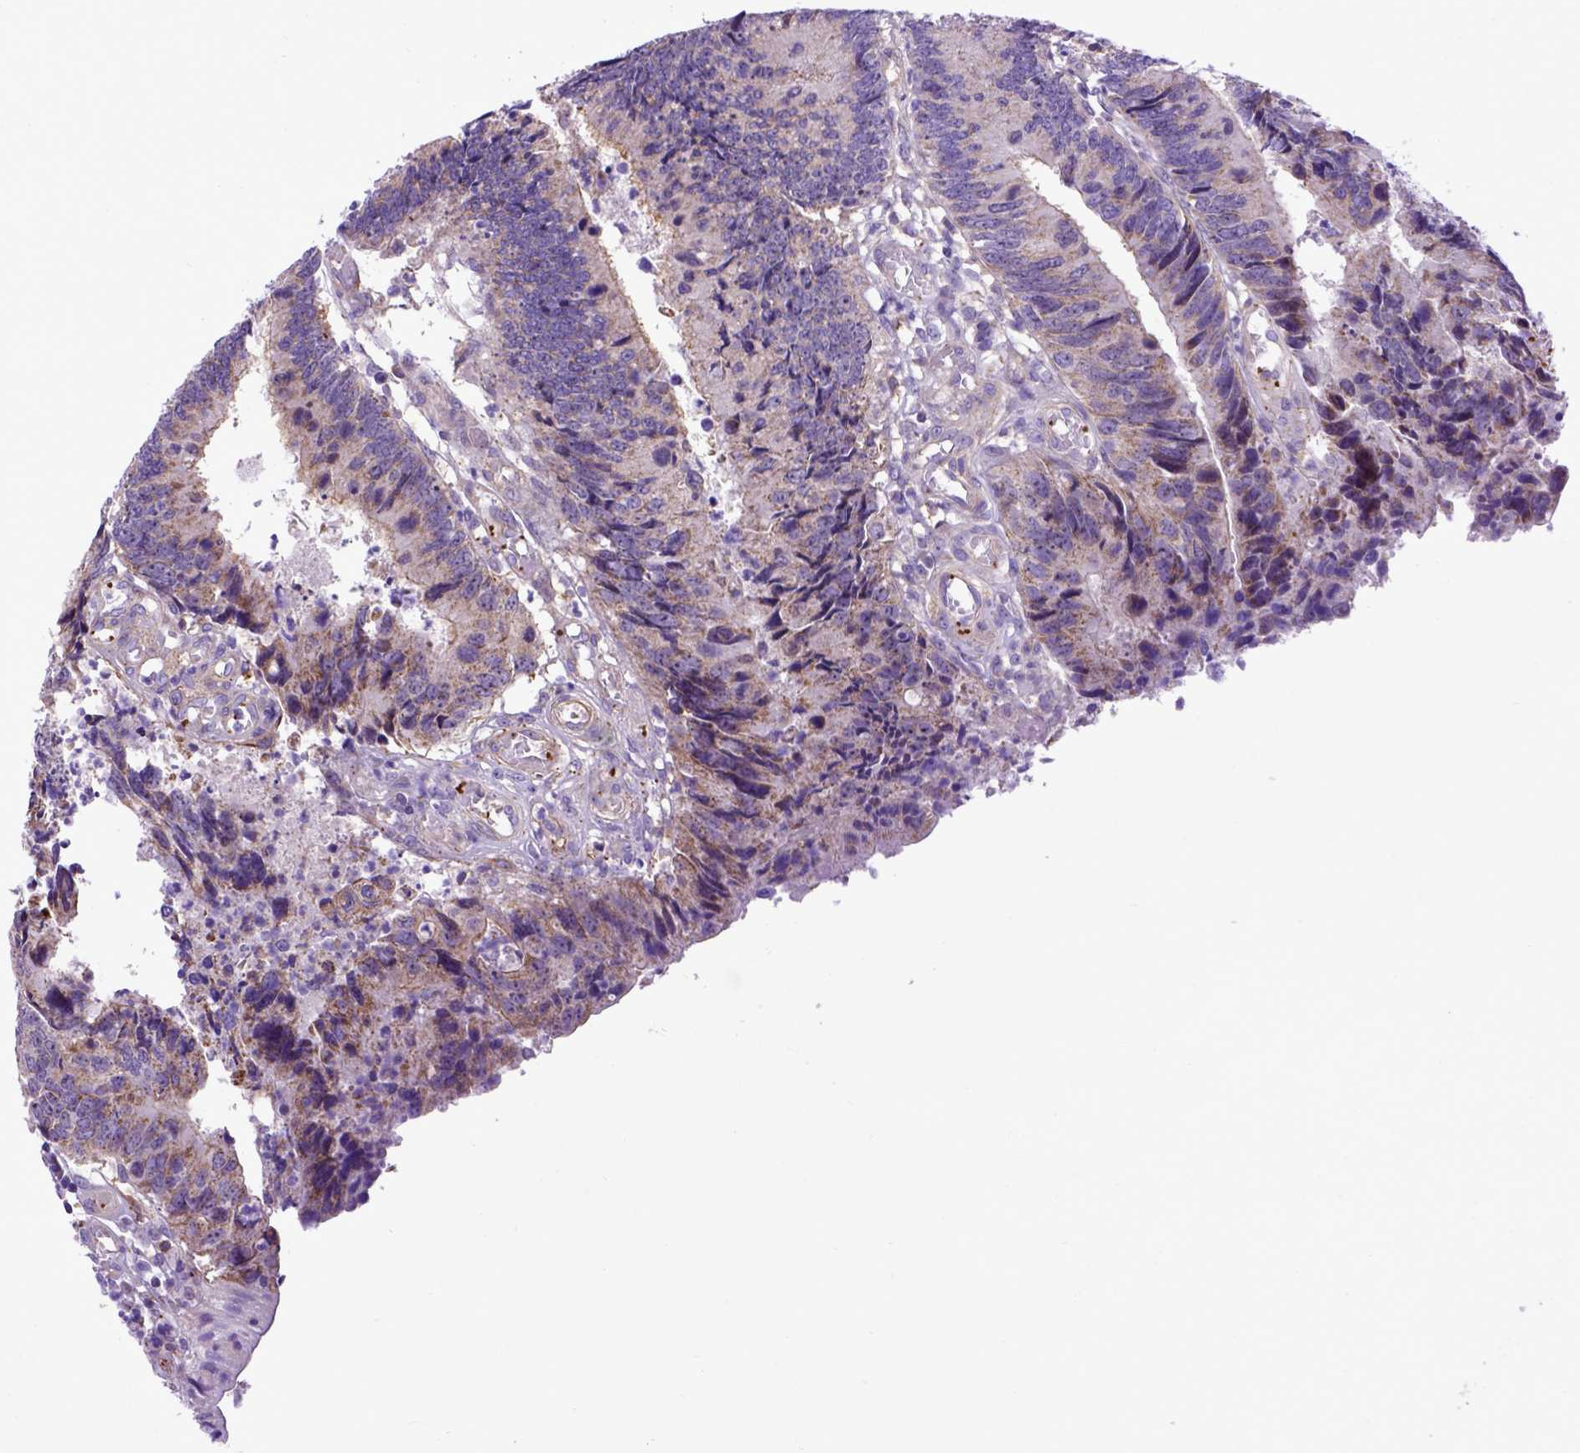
{"staining": {"intensity": "weak", "quantity": "25%-75%", "location": "cytoplasmic/membranous"}, "tissue": "colorectal cancer", "cell_type": "Tumor cells", "image_type": "cancer", "snomed": [{"axis": "morphology", "description": "Adenocarcinoma, NOS"}, {"axis": "topography", "description": "Colon"}], "caption": "A low amount of weak cytoplasmic/membranous staining is seen in approximately 25%-75% of tumor cells in colorectal adenocarcinoma tissue.", "gene": "ASAH2", "patient": {"sex": "female", "age": 67}}